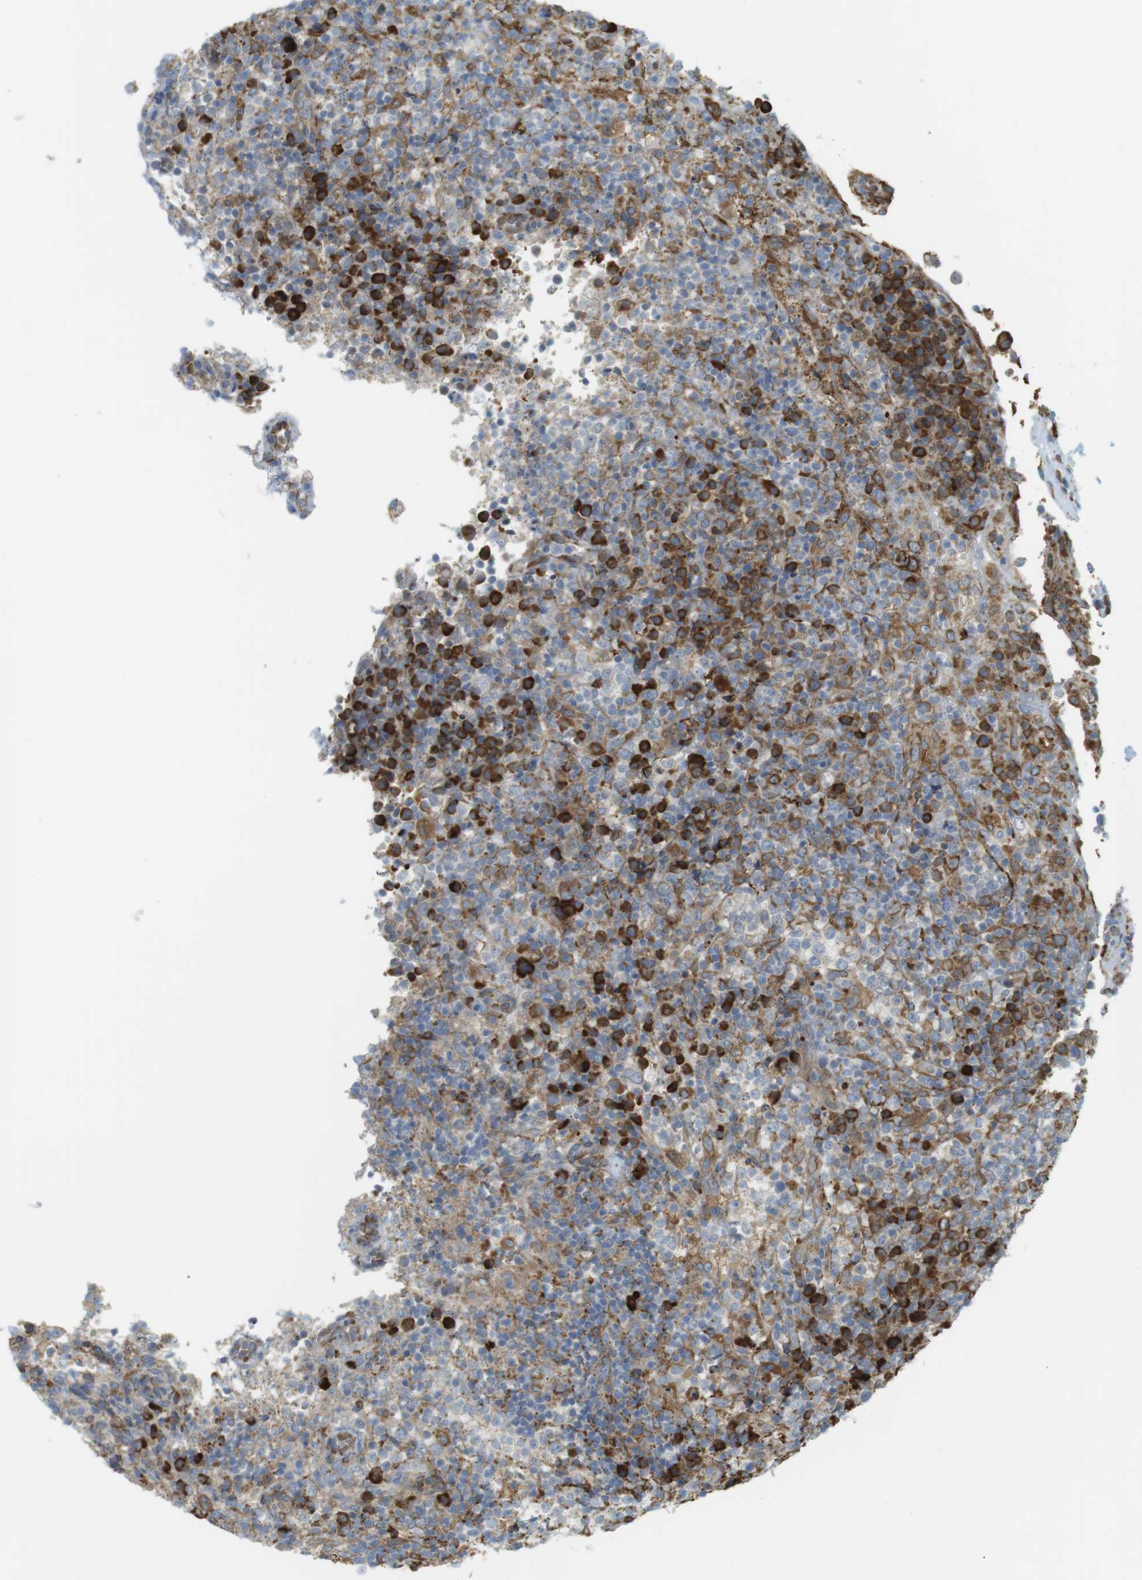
{"staining": {"intensity": "strong", "quantity": "25%-75%", "location": "cytoplasmic/membranous"}, "tissue": "lymphoma", "cell_type": "Tumor cells", "image_type": "cancer", "snomed": [{"axis": "morphology", "description": "Malignant lymphoma, non-Hodgkin's type, High grade"}, {"axis": "topography", "description": "Lymph node"}], "caption": "Strong cytoplasmic/membranous protein staining is appreciated in about 25%-75% of tumor cells in lymphoma.", "gene": "MBOAT2", "patient": {"sex": "female", "age": 76}}